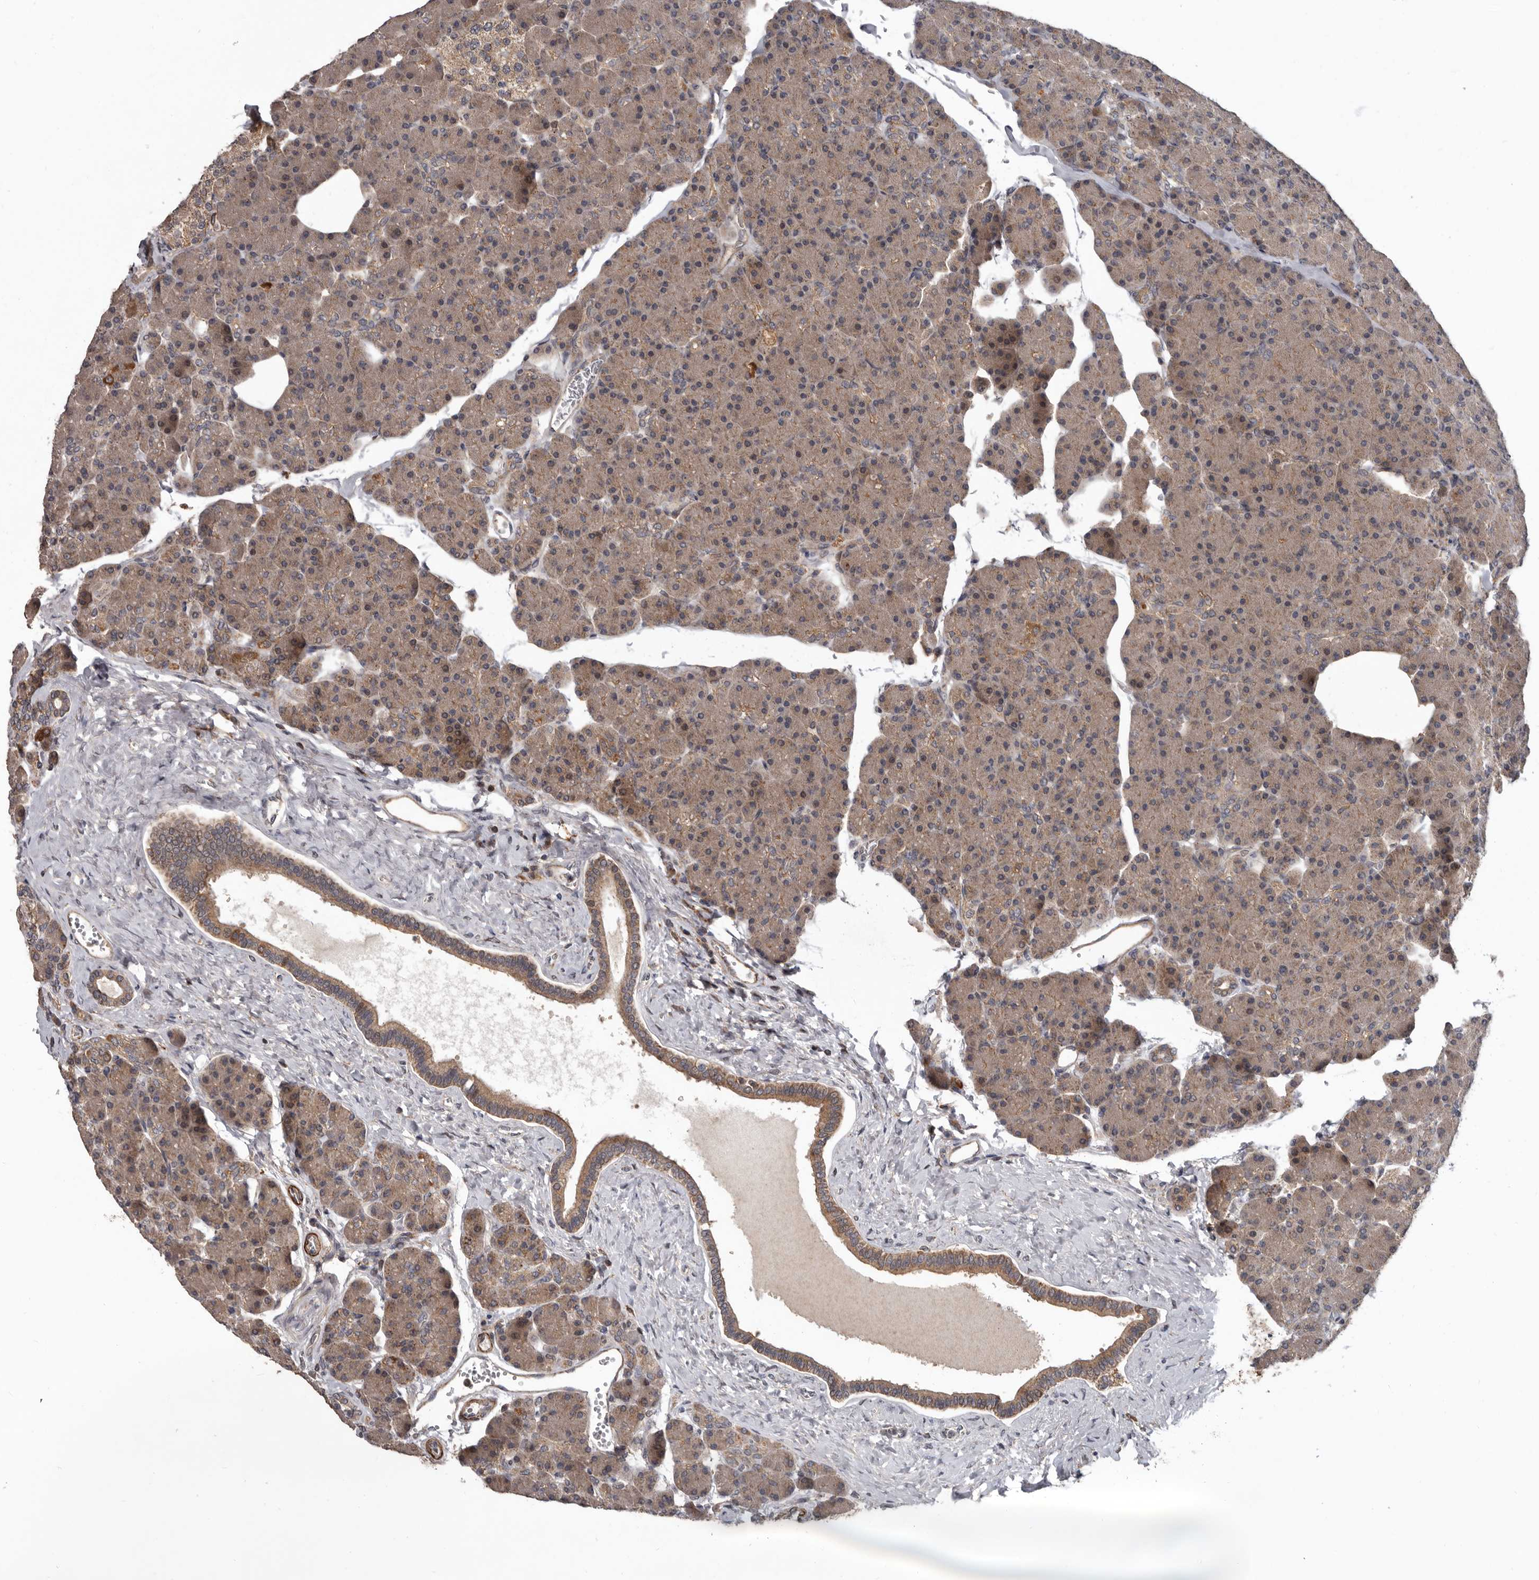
{"staining": {"intensity": "moderate", "quantity": ">75%", "location": "cytoplasmic/membranous"}, "tissue": "pancreas", "cell_type": "Exocrine glandular cells", "image_type": "normal", "snomed": [{"axis": "morphology", "description": "Normal tissue, NOS"}, {"axis": "topography", "description": "Pancreas"}], "caption": "Immunohistochemistry (IHC) (DAB) staining of benign human pancreas shows moderate cytoplasmic/membranous protein positivity in approximately >75% of exocrine glandular cells.", "gene": "FGFR4", "patient": {"sex": "female", "age": 43}}